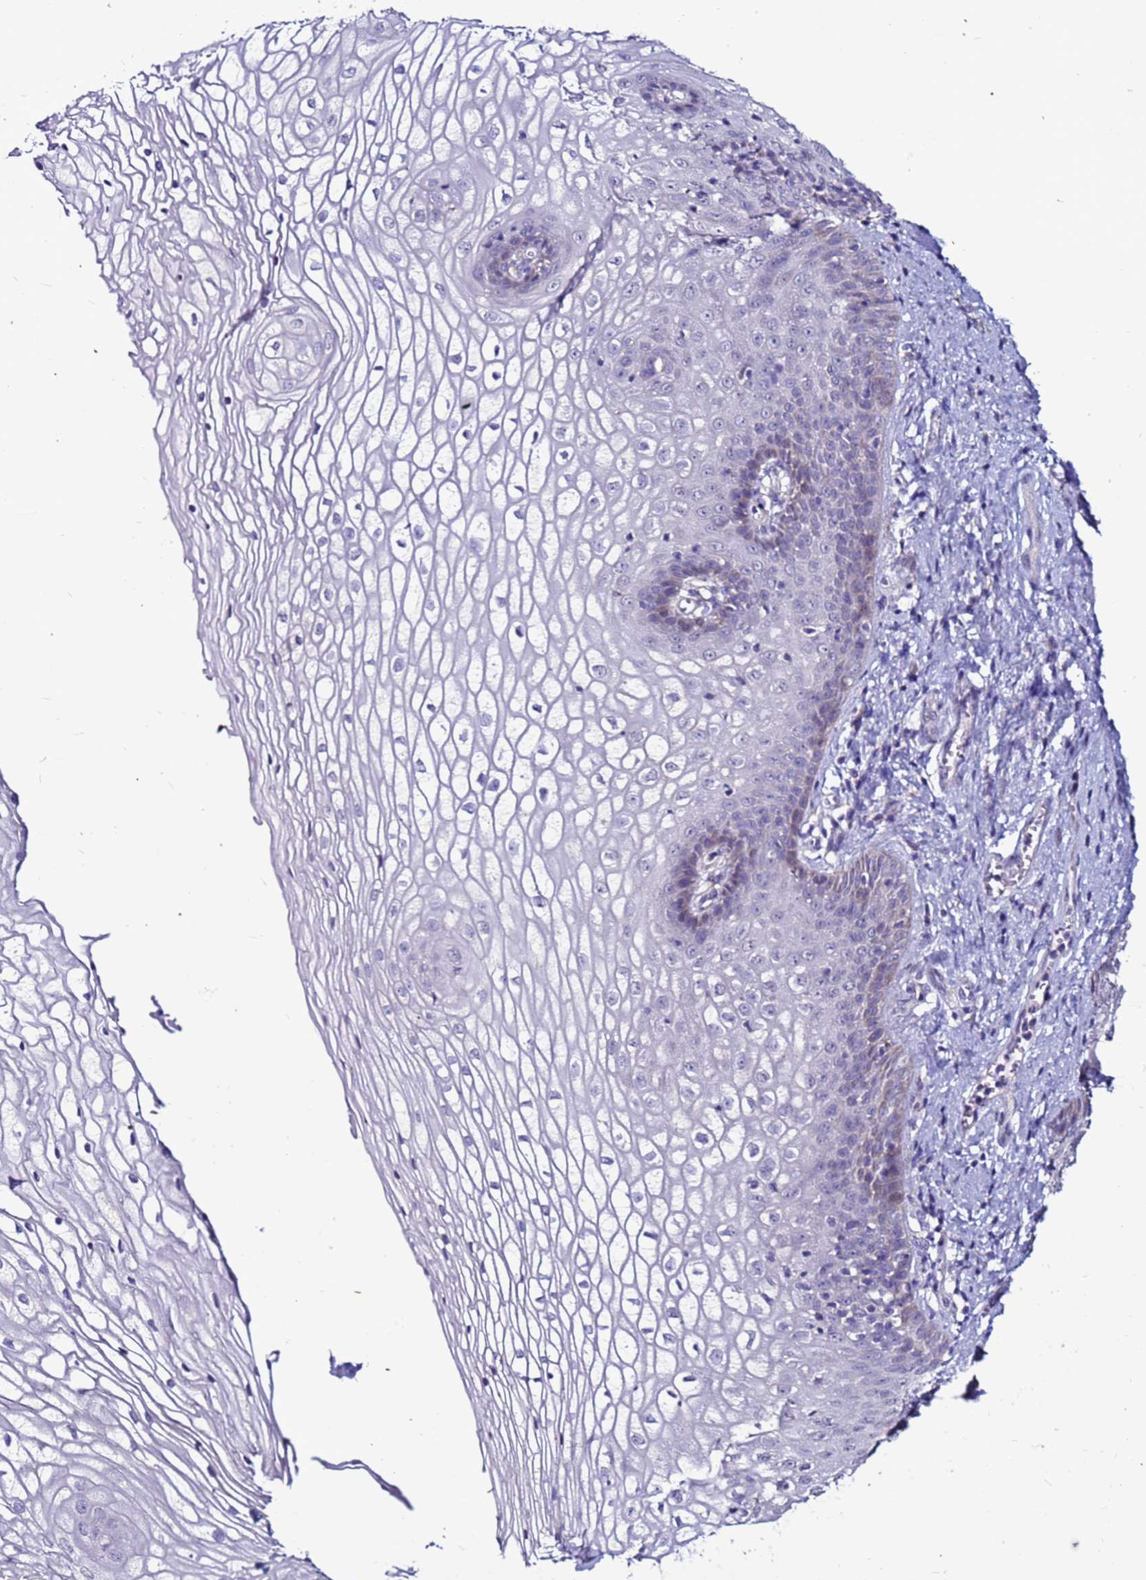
{"staining": {"intensity": "weak", "quantity": "<25%", "location": "cytoplasmic/membranous"}, "tissue": "vagina", "cell_type": "Squamous epithelial cells", "image_type": "normal", "snomed": [{"axis": "morphology", "description": "Normal tissue, NOS"}, {"axis": "topography", "description": "Vagina"}], "caption": "A photomicrograph of vagina stained for a protein shows no brown staining in squamous epithelial cells.", "gene": "SLC44A3", "patient": {"sex": "female", "age": 34}}